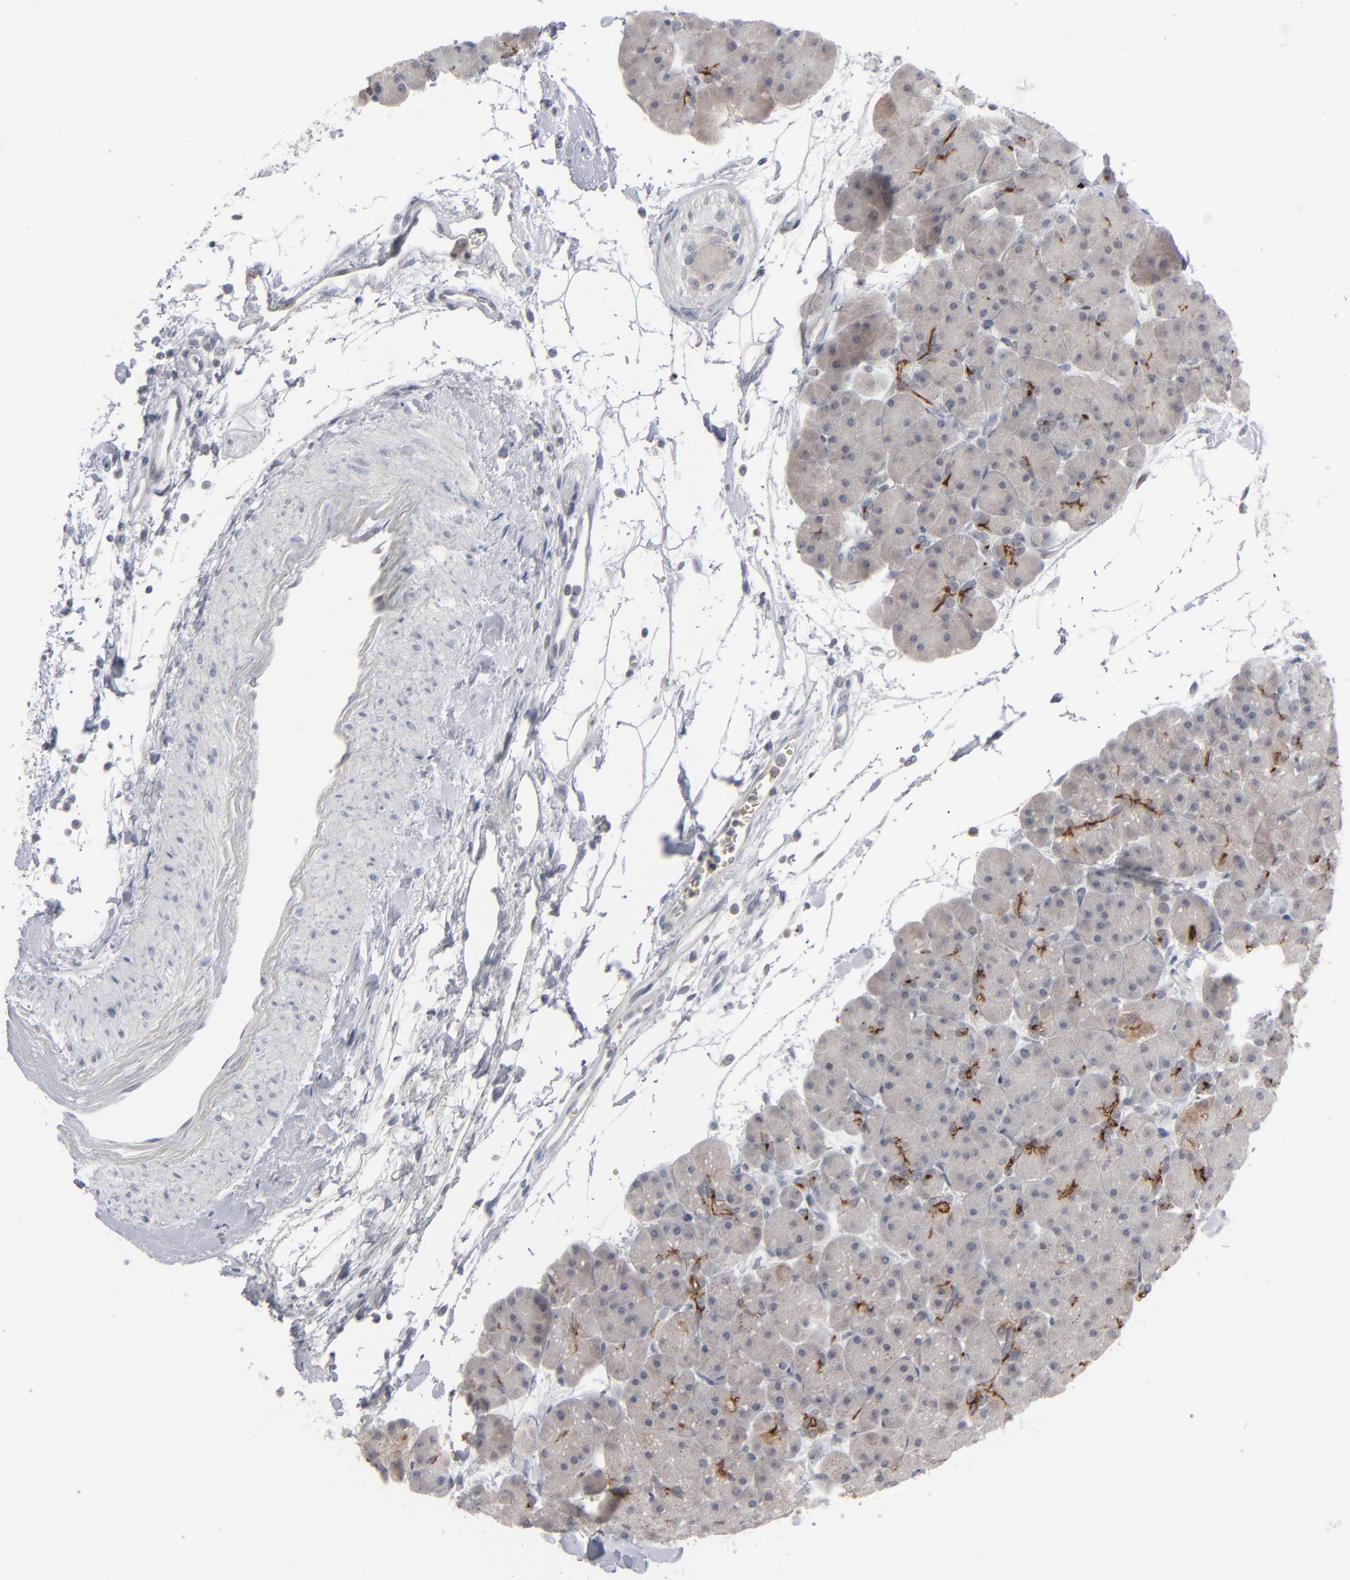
{"staining": {"intensity": "negative", "quantity": "none", "location": "none"}, "tissue": "pancreas", "cell_type": "Exocrine glandular cells", "image_type": "normal", "snomed": [{"axis": "morphology", "description": "Normal tissue, NOS"}, {"axis": "topography", "description": "Pancreas"}], "caption": "The micrograph shows no significant expression in exocrine glandular cells of pancreas.", "gene": "POF1B", "patient": {"sex": "male", "age": 66}}